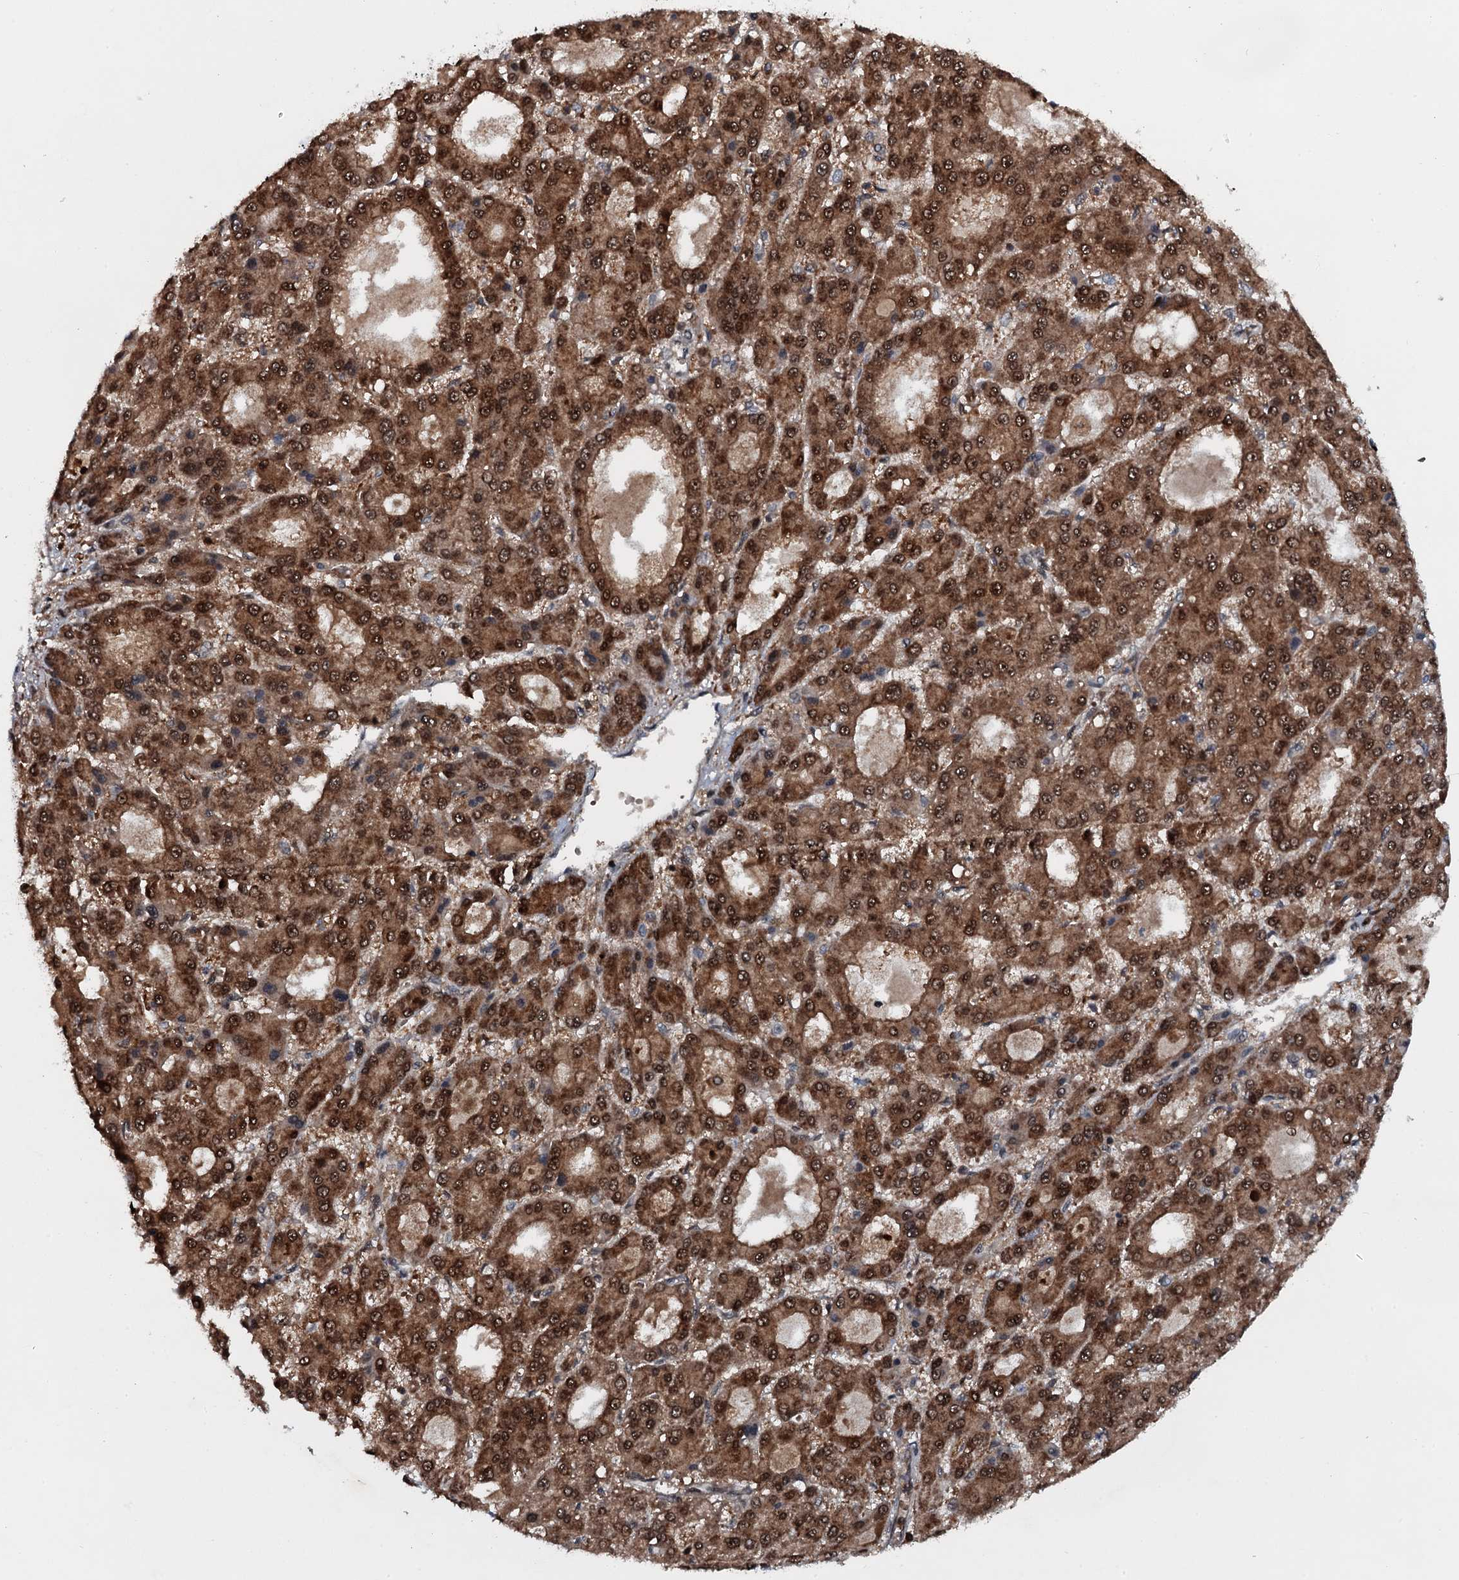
{"staining": {"intensity": "strong", "quantity": ">75%", "location": "cytoplasmic/membranous,nuclear"}, "tissue": "liver cancer", "cell_type": "Tumor cells", "image_type": "cancer", "snomed": [{"axis": "morphology", "description": "Carcinoma, Hepatocellular, NOS"}, {"axis": "topography", "description": "Liver"}], "caption": "A brown stain shows strong cytoplasmic/membranous and nuclear expression of a protein in liver cancer (hepatocellular carcinoma) tumor cells.", "gene": "HDDC3", "patient": {"sex": "male", "age": 70}}